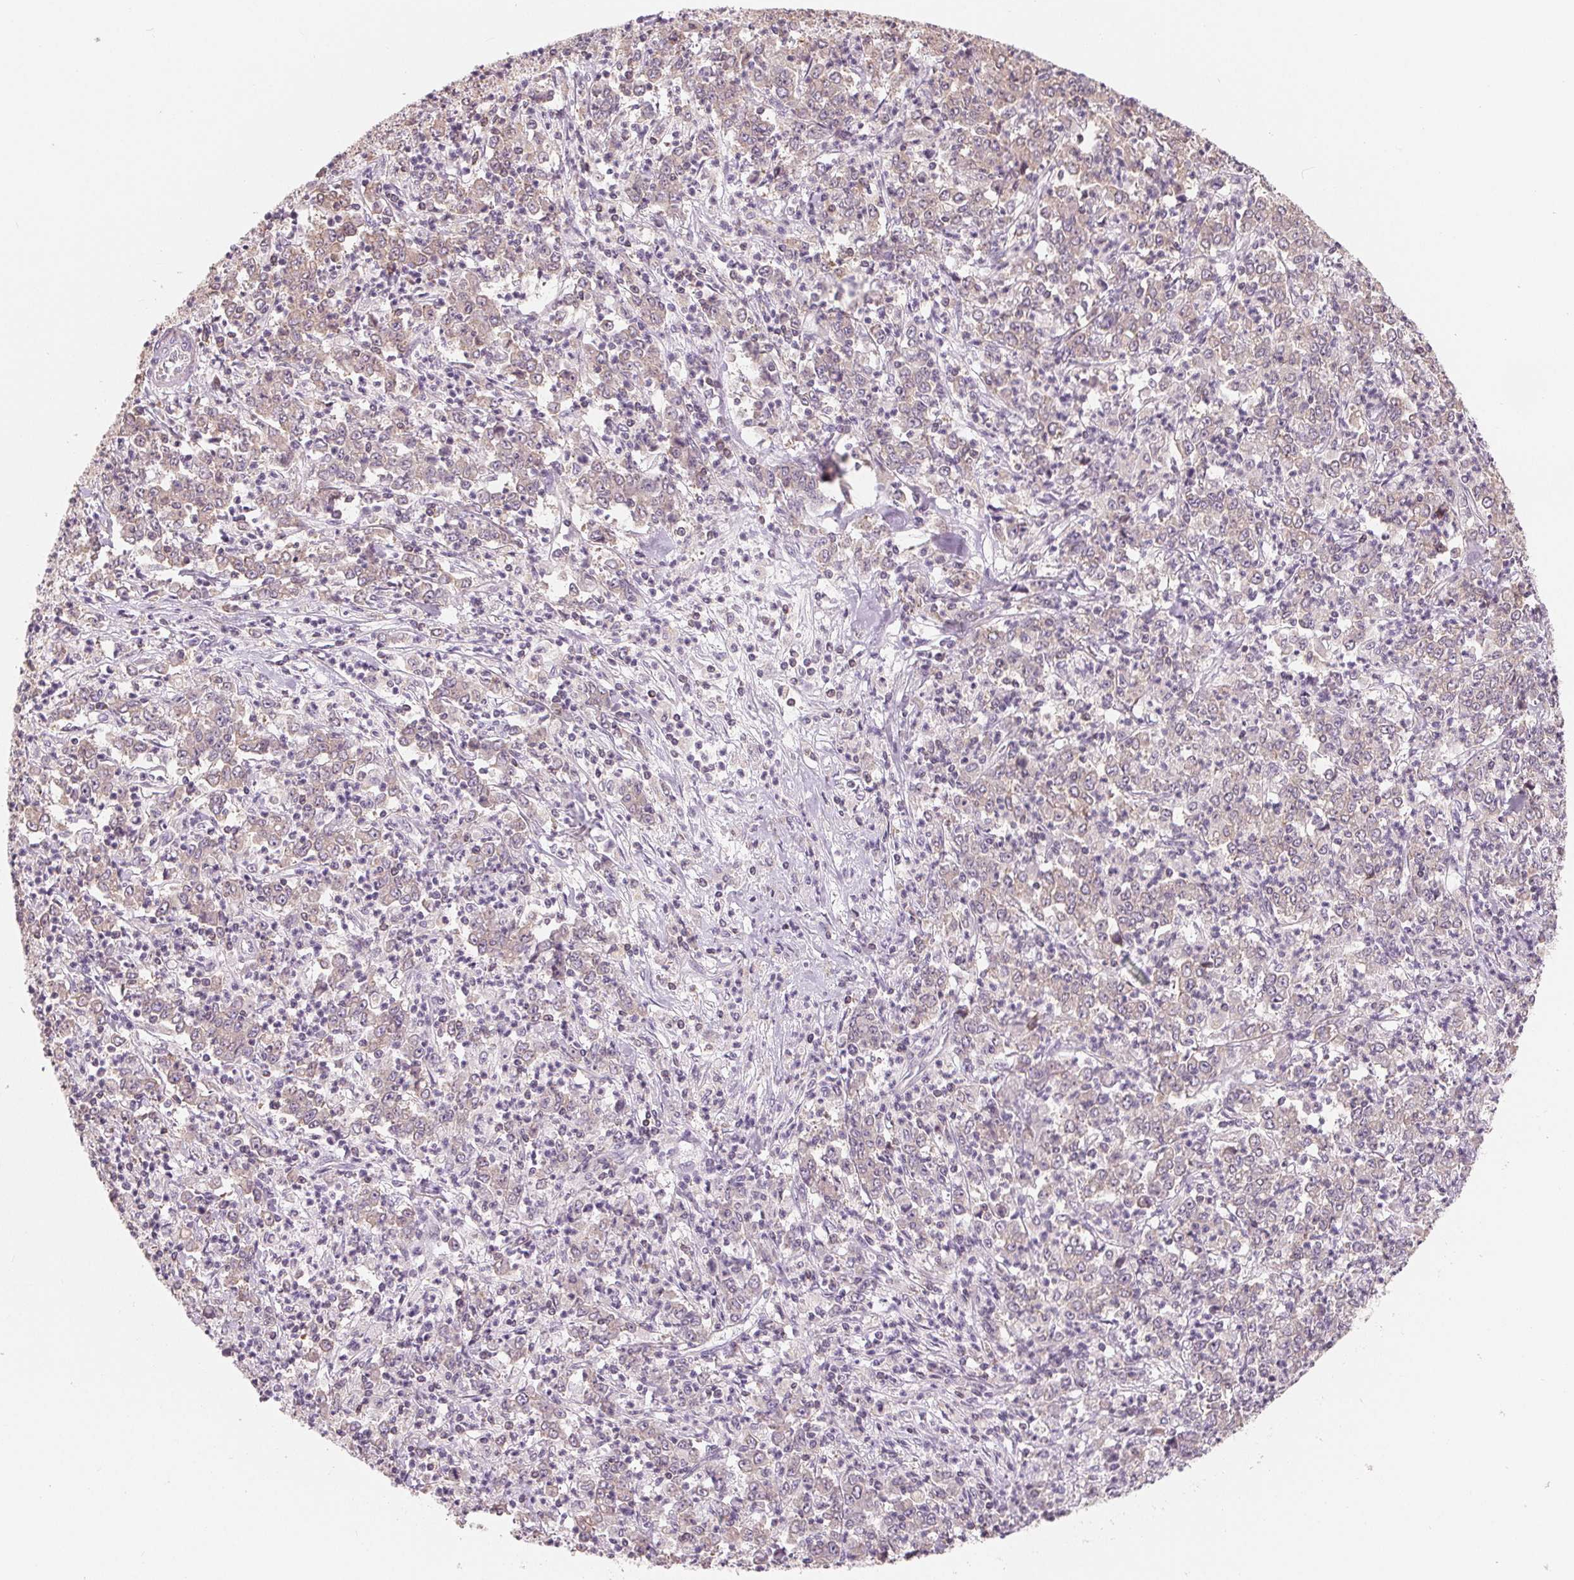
{"staining": {"intensity": "negative", "quantity": "none", "location": "none"}, "tissue": "stomach cancer", "cell_type": "Tumor cells", "image_type": "cancer", "snomed": [{"axis": "morphology", "description": "Adenocarcinoma, NOS"}, {"axis": "topography", "description": "Stomach, lower"}], "caption": "A high-resolution photomicrograph shows IHC staining of stomach cancer, which displays no significant positivity in tumor cells.", "gene": "VTCN1", "patient": {"sex": "female", "age": 71}}